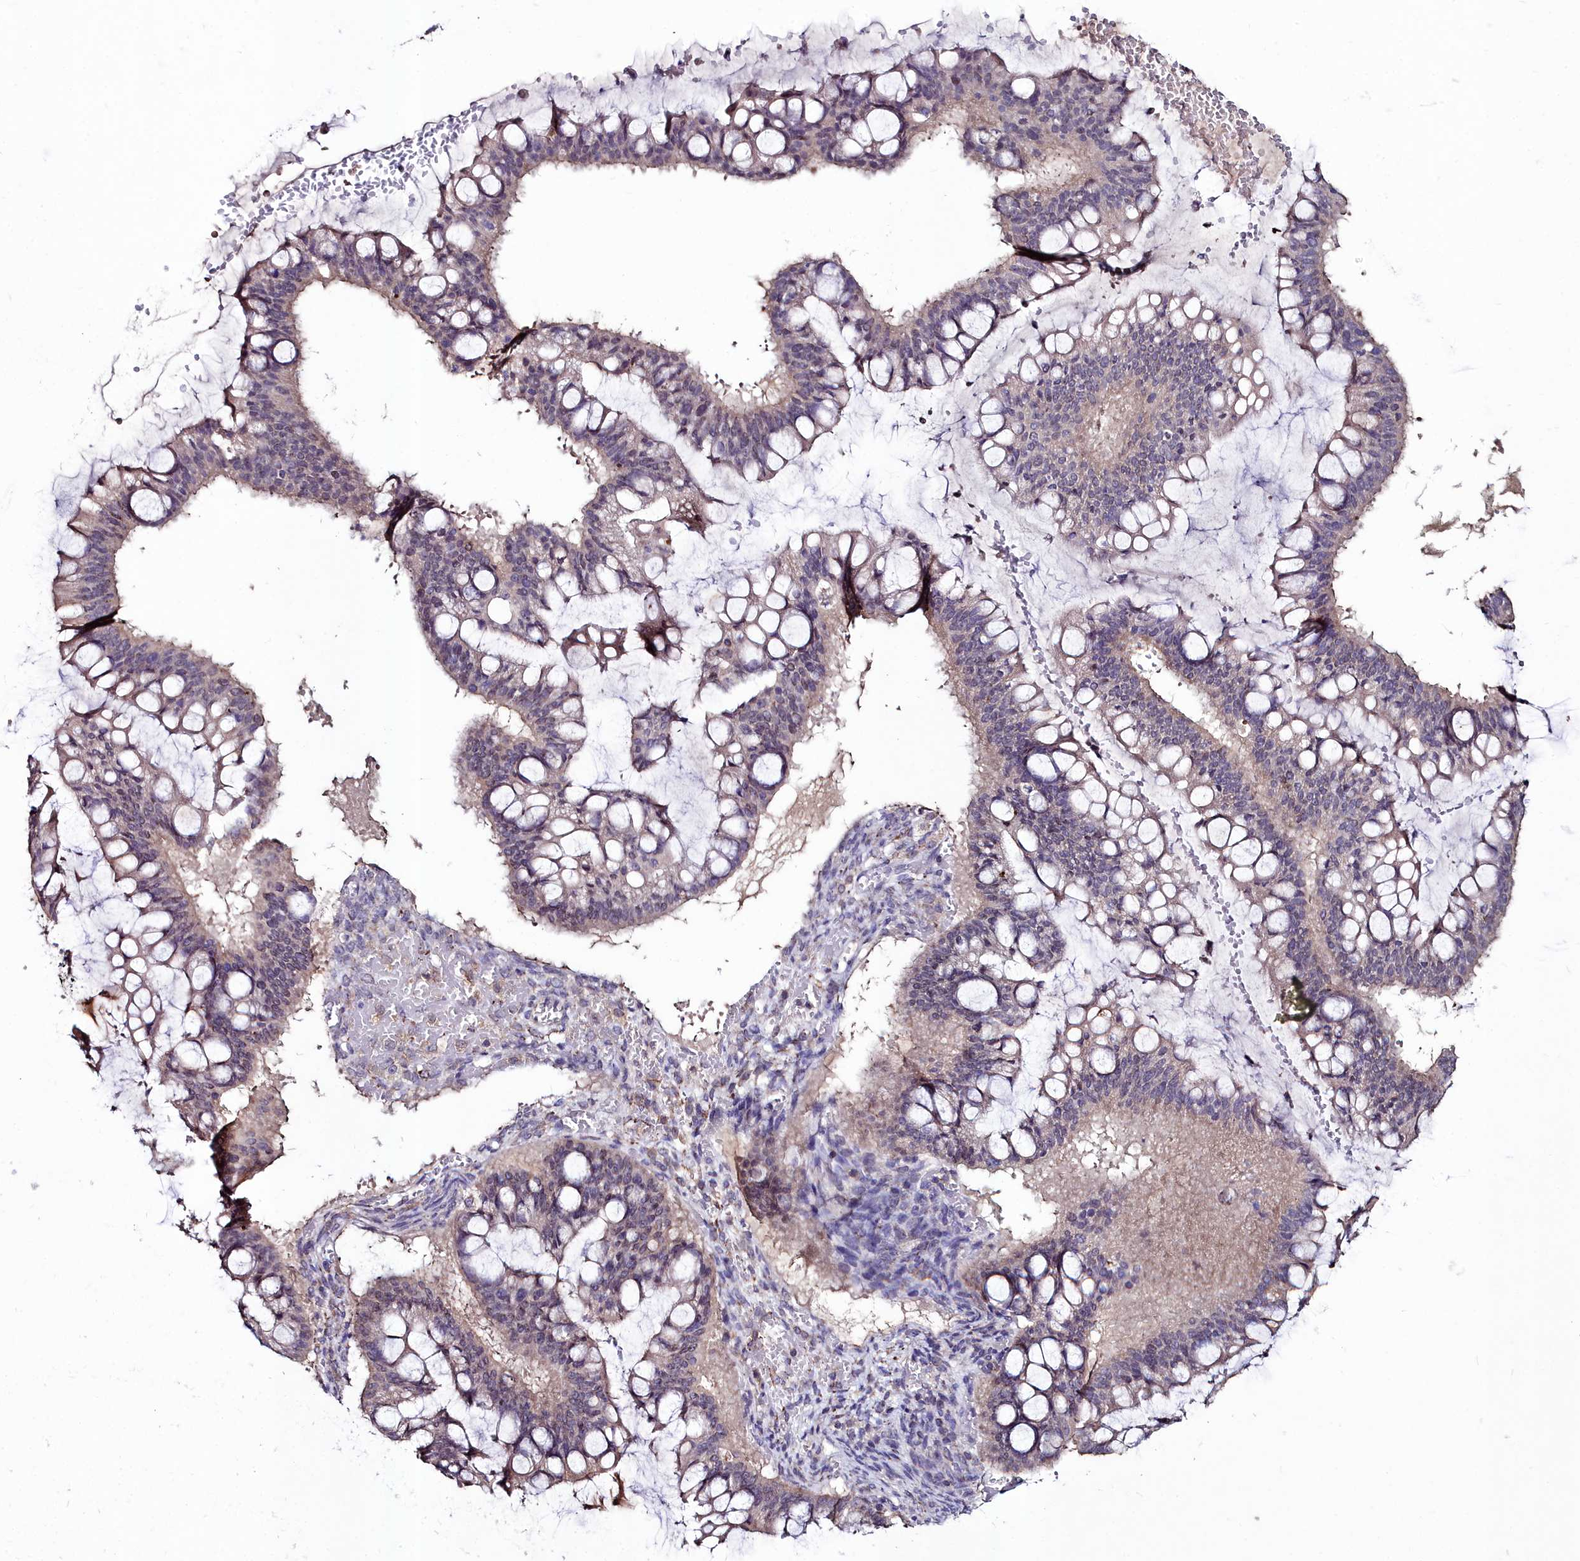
{"staining": {"intensity": "negative", "quantity": "none", "location": "none"}, "tissue": "ovarian cancer", "cell_type": "Tumor cells", "image_type": "cancer", "snomed": [{"axis": "morphology", "description": "Cystadenocarcinoma, mucinous, NOS"}, {"axis": "topography", "description": "Ovary"}], "caption": "The micrograph shows no significant staining in tumor cells of ovarian cancer. (DAB (3,3'-diaminobenzidine) immunohistochemistry visualized using brightfield microscopy, high magnification).", "gene": "AMBRA1", "patient": {"sex": "female", "age": 73}}